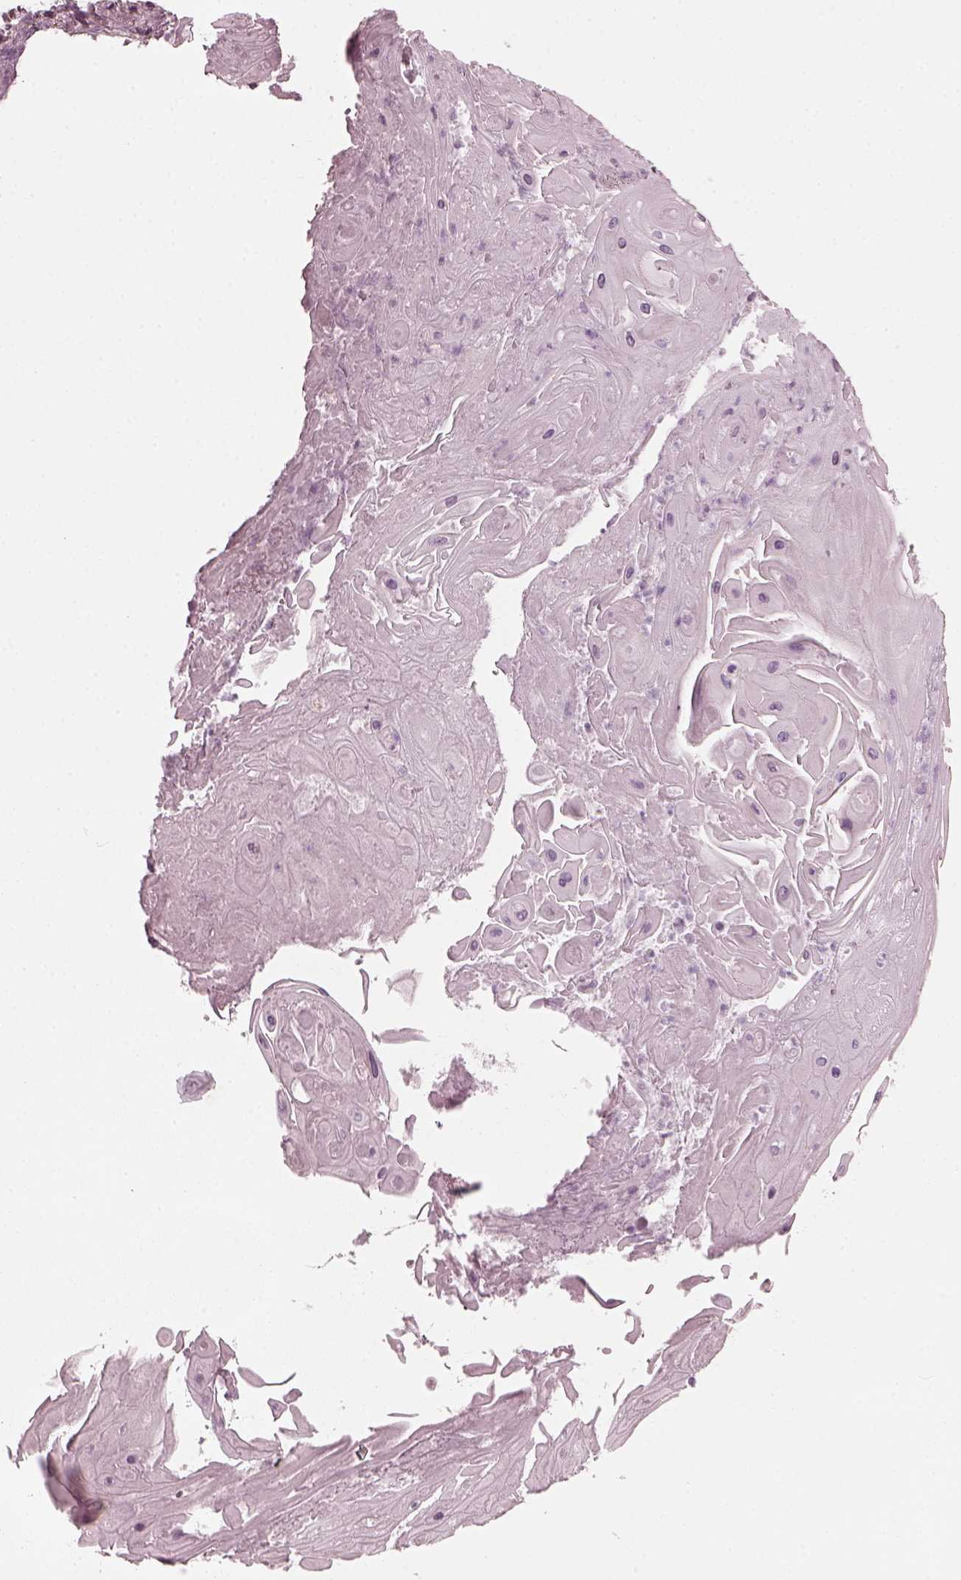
{"staining": {"intensity": "negative", "quantity": "none", "location": "none"}, "tissue": "skin cancer", "cell_type": "Tumor cells", "image_type": "cancer", "snomed": [{"axis": "morphology", "description": "Squamous cell carcinoma, NOS"}, {"axis": "topography", "description": "Skin"}], "caption": "Tumor cells show no significant protein positivity in skin cancer (squamous cell carcinoma). (Stains: DAB immunohistochemistry (IHC) with hematoxylin counter stain, Microscopy: brightfield microscopy at high magnification).", "gene": "SAXO2", "patient": {"sex": "male", "age": 62}}